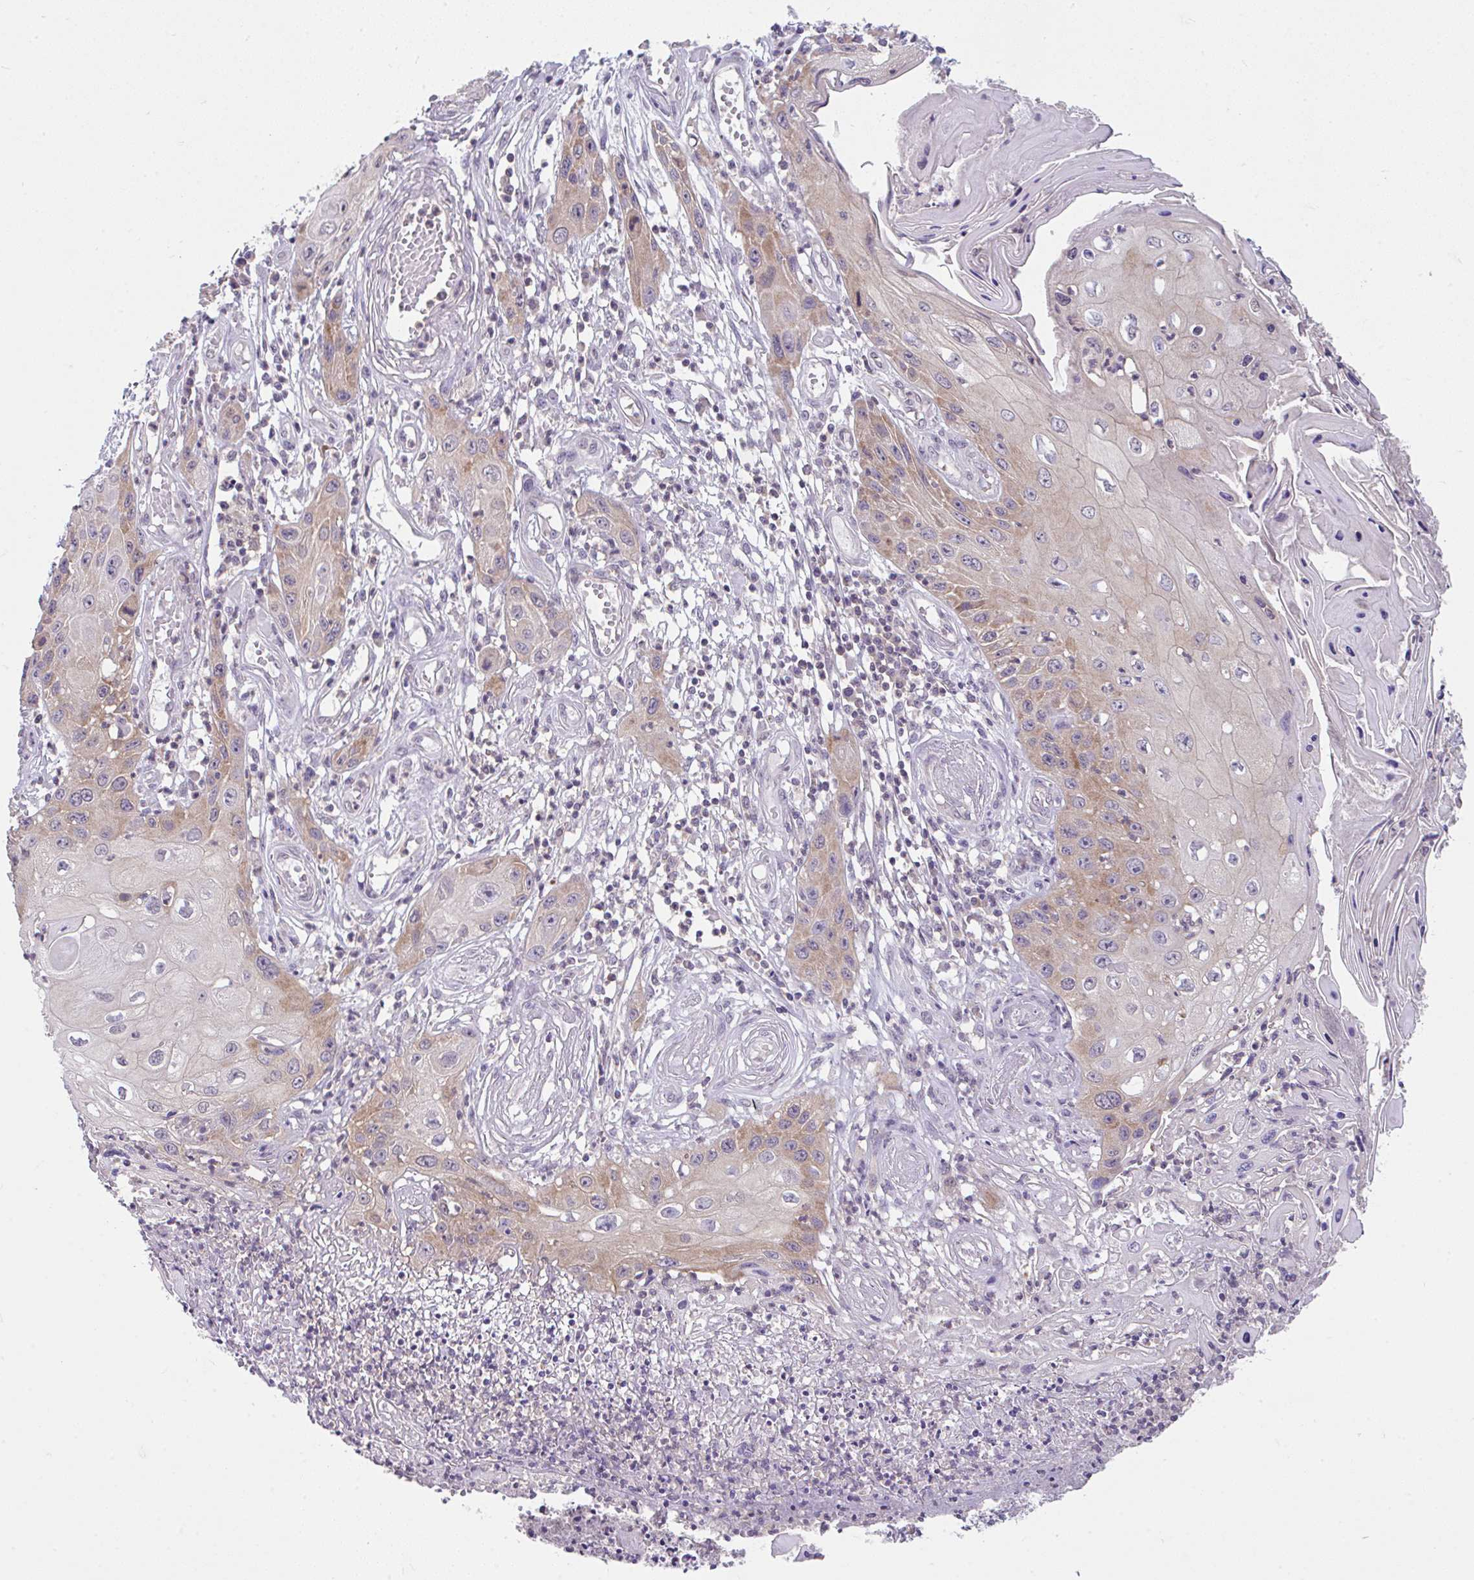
{"staining": {"intensity": "weak", "quantity": "25%-75%", "location": "cytoplasmic/membranous"}, "tissue": "skin cancer", "cell_type": "Tumor cells", "image_type": "cancer", "snomed": [{"axis": "morphology", "description": "Squamous cell carcinoma, NOS"}, {"axis": "topography", "description": "Skin"}, {"axis": "topography", "description": "Vulva"}], "caption": "Skin squamous cell carcinoma stained for a protein (brown) displays weak cytoplasmic/membranous positive positivity in approximately 25%-75% of tumor cells.", "gene": "RALBP1", "patient": {"sex": "female", "age": 44}}